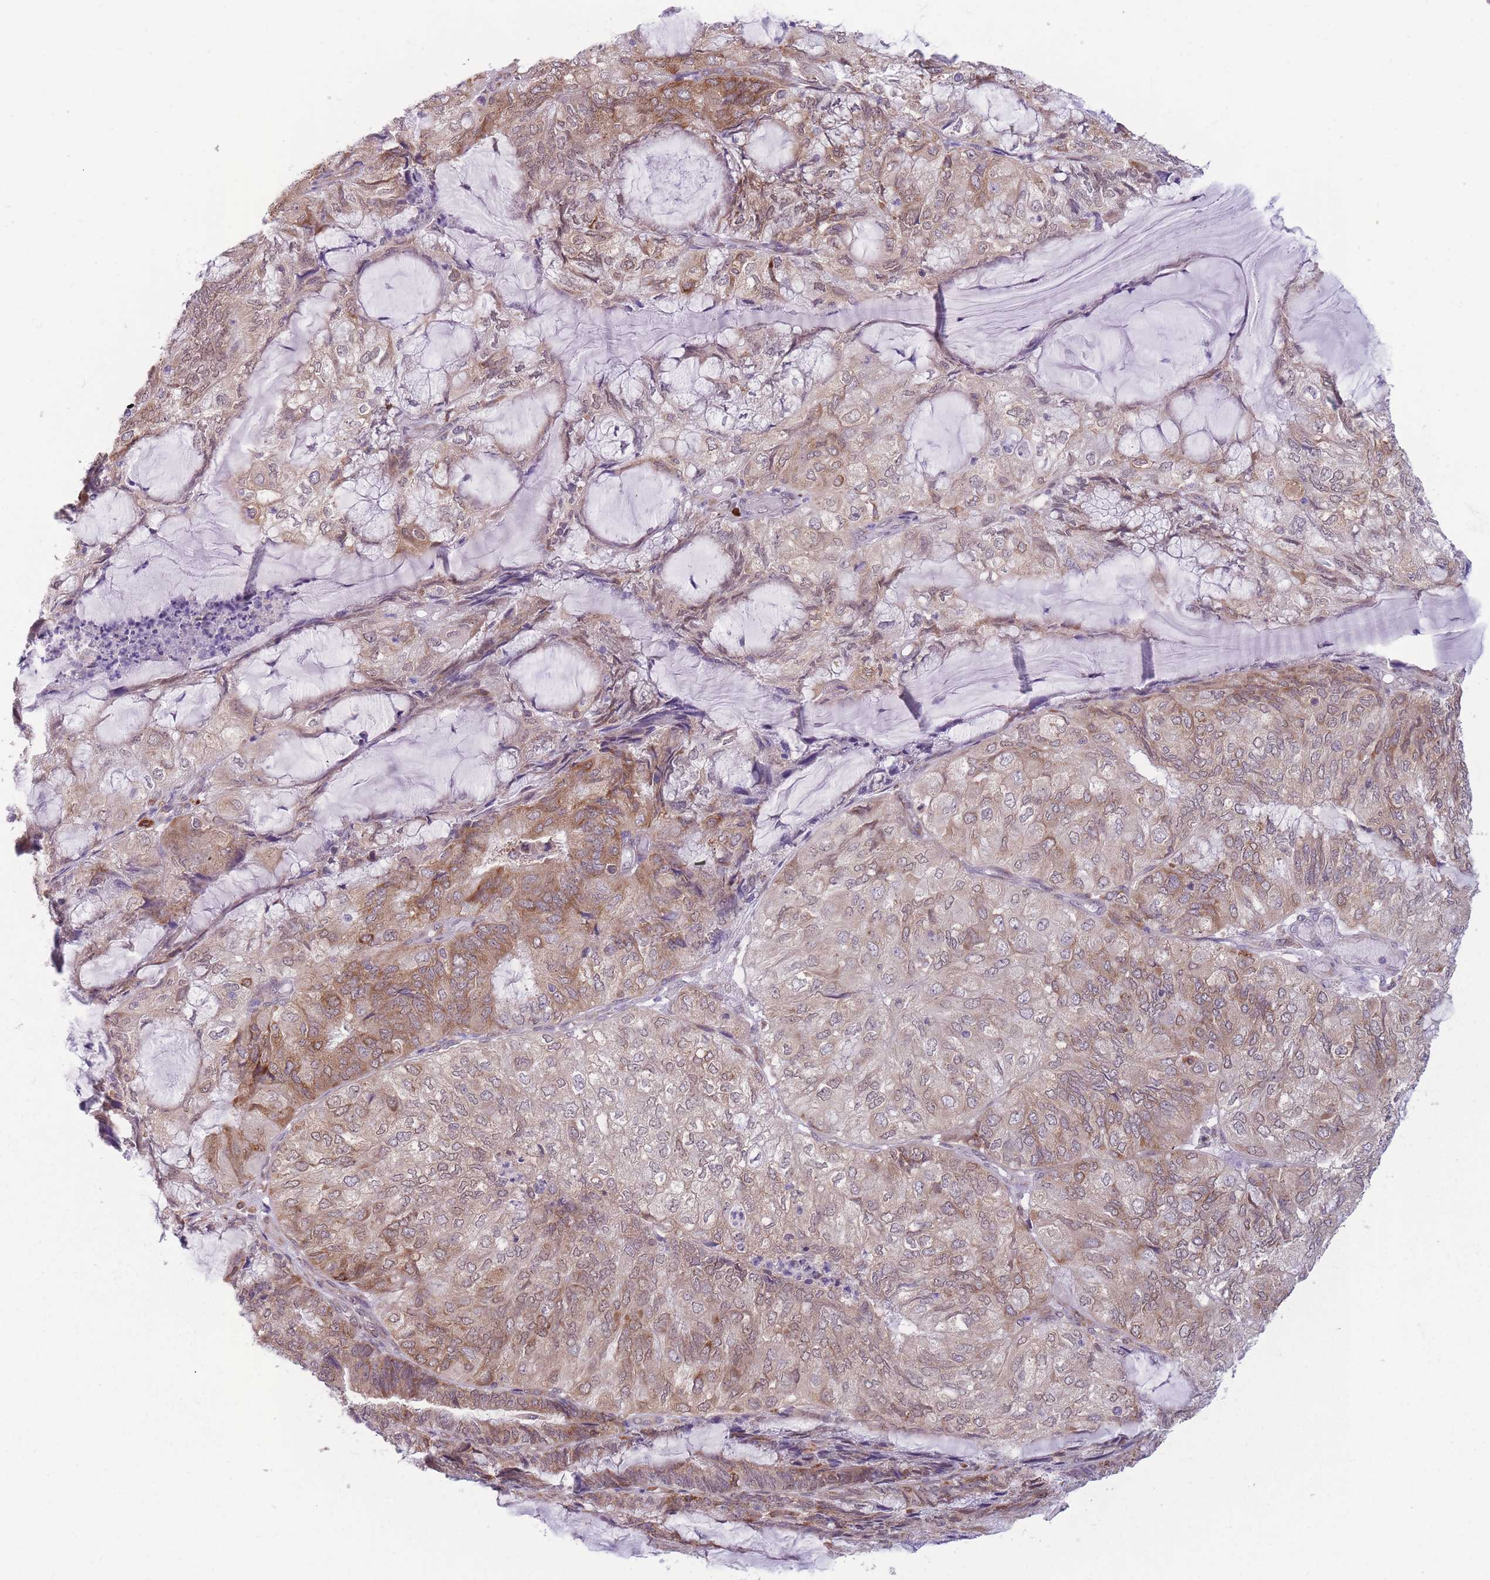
{"staining": {"intensity": "moderate", "quantity": ">75%", "location": "cytoplasmic/membranous"}, "tissue": "endometrial cancer", "cell_type": "Tumor cells", "image_type": "cancer", "snomed": [{"axis": "morphology", "description": "Adenocarcinoma, NOS"}, {"axis": "topography", "description": "Endometrium"}], "caption": "The immunohistochemical stain labels moderate cytoplasmic/membranous positivity in tumor cells of endometrial adenocarcinoma tissue. (DAB (3,3'-diaminobenzidine) IHC, brown staining for protein, blue staining for nuclei).", "gene": "TMEM121", "patient": {"sex": "female", "age": 81}}